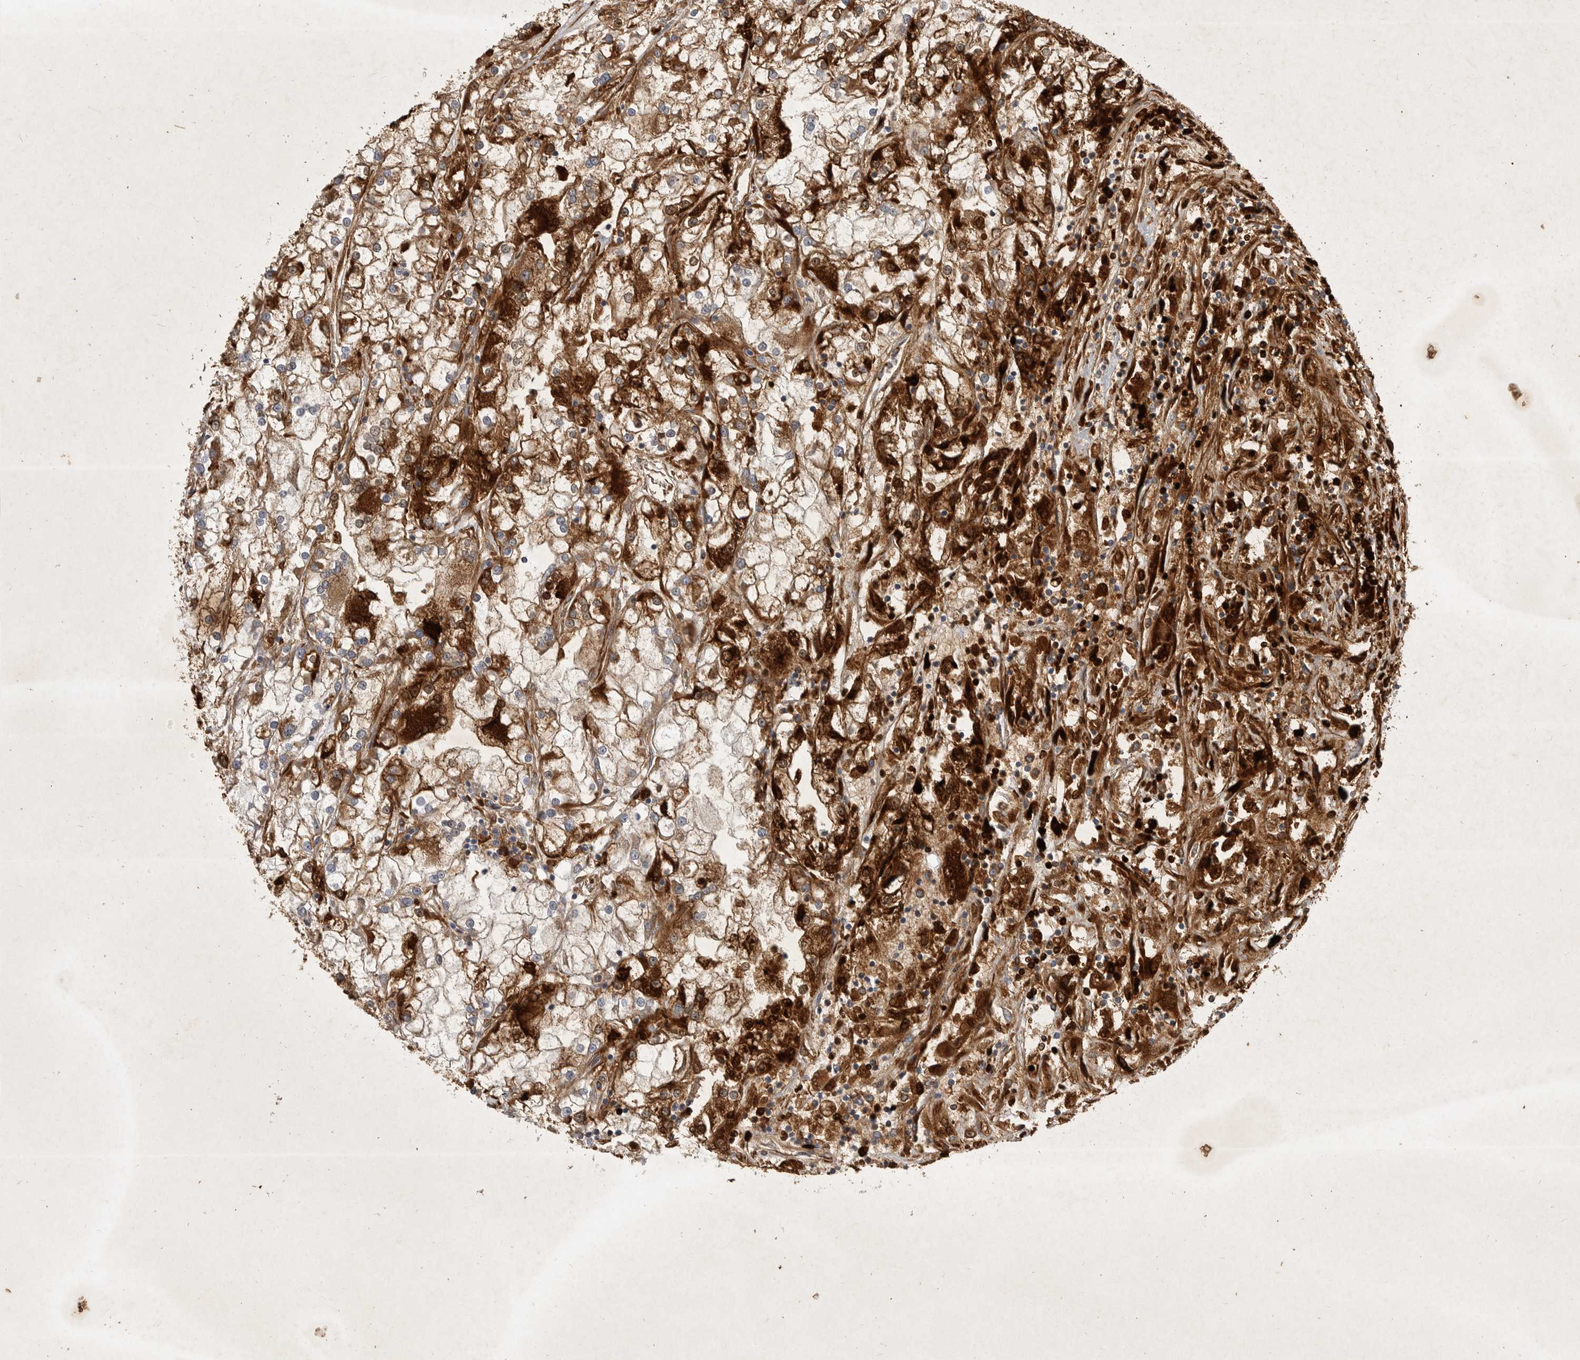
{"staining": {"intensity": "strong", "quantity": ">75%", "location": "cytoplasmic/membranous"}, "tissue": "renal cancer", "cell_type": "Tumor cells", "image_type": "cancer", "snomed": [{"axis": "morphology", "description": "Adenocarcinoma, NOS"}, {"axis": "topography", "description": "Kidney"}], "caption": "Protein expression analysis of renal cancer (adenocarcinoma) reveals strong cytoplasmic/membranous staining in about >75% of tumor cells.", "gene": "MRPL41", "patient": {"sex": "female", "age": 52}}